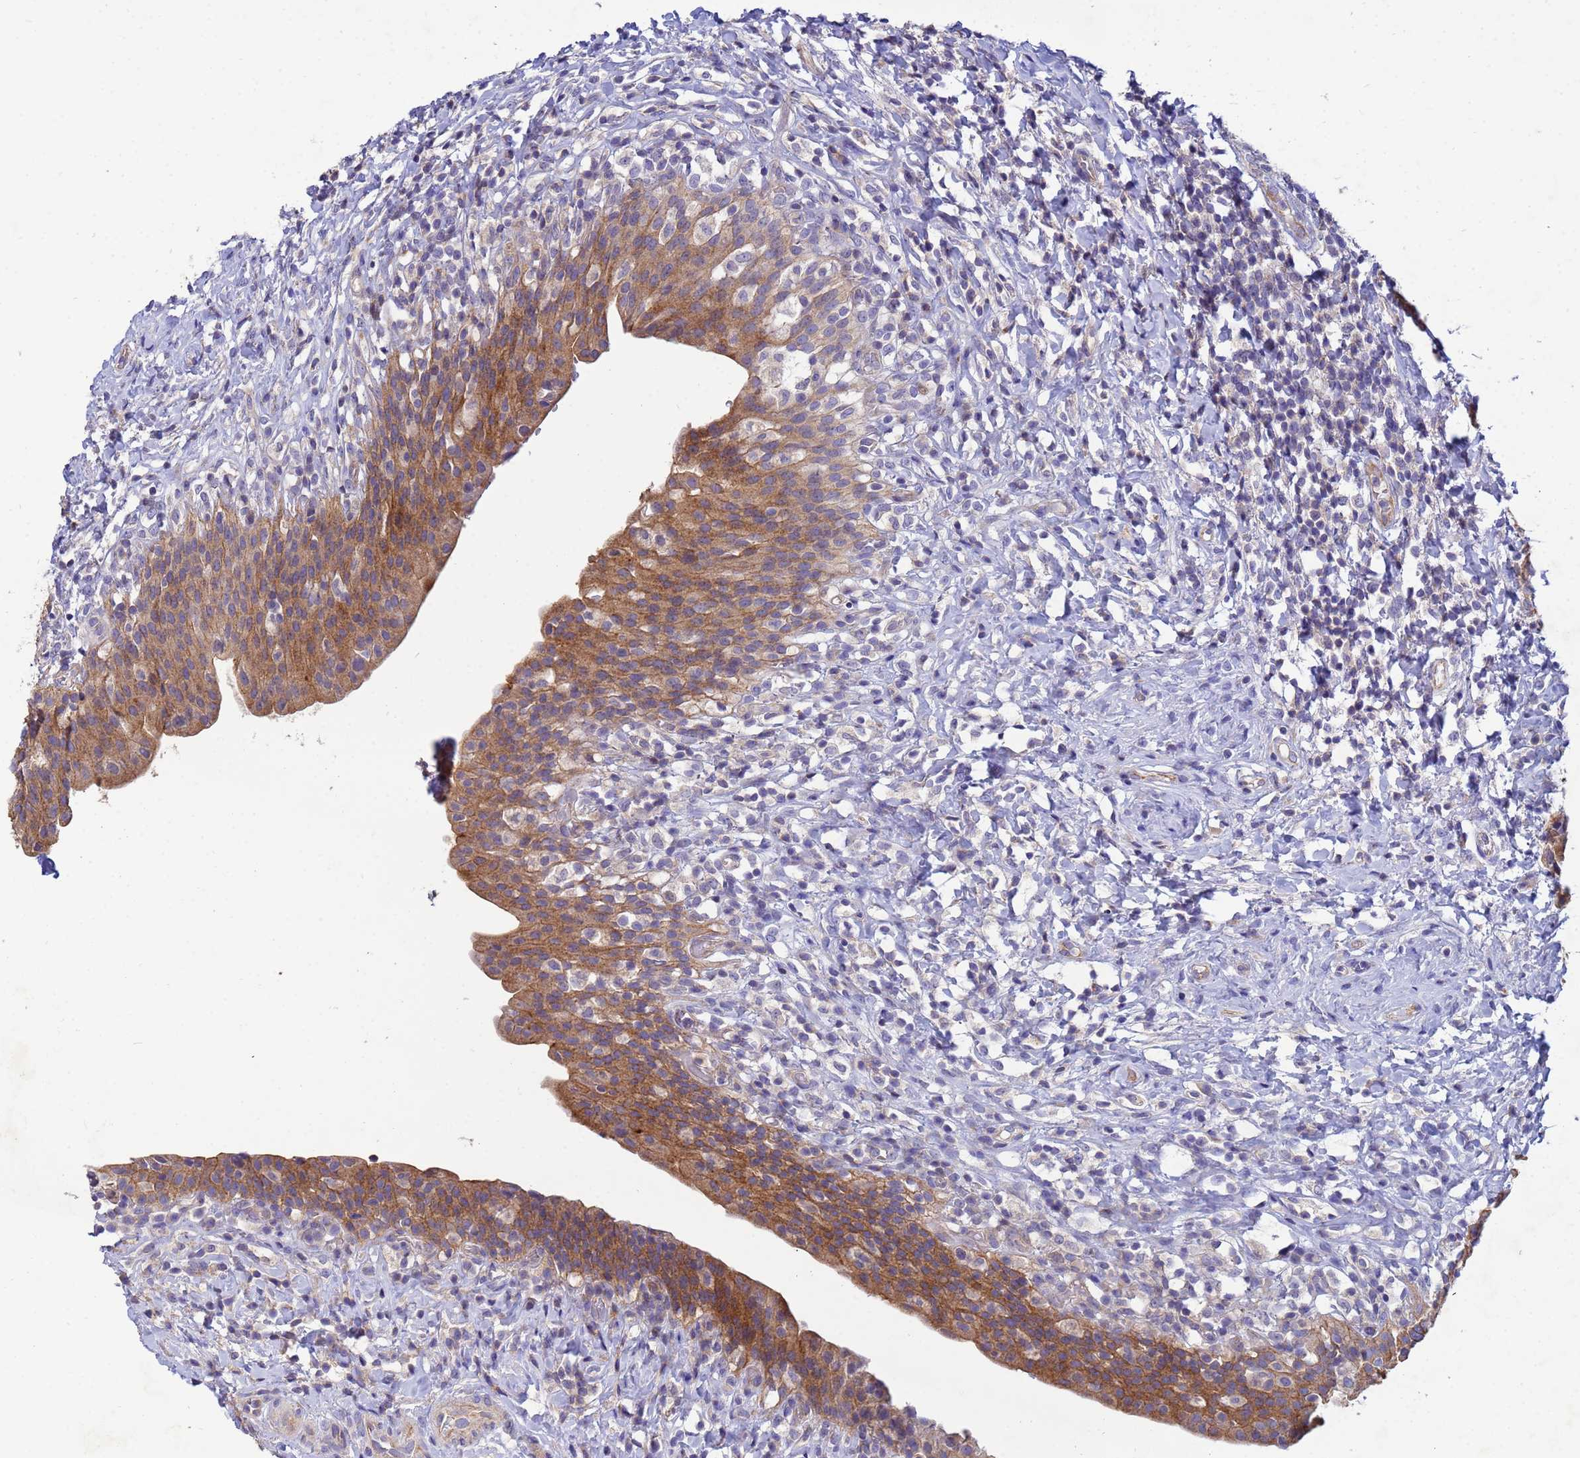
{"staining": {"intensity": "moderate", "quantity": ">75%", "location": "cytoplasmic/membranous"}, "tissue": "urinary bladder", "cell_type": "Urothelial cells", "image_type": "normal", "snomed": [{"axis": "morphology", "description": "Normal tissue, NOS"}, {"axis": "morphology", "description": "Inflammation, NOS"}, {"axis": "topography", "description": "Urinary bladder"}], "caption": "A high-resolution photomicrograph shows immunohistochemistry staining of unremarkable urinary bladder, which displays moderate cytoplasmic/membranous staining in approximately >75% of urothelial cells.", "gene": "CDC34", "patient": {"sex": "male", "age": 64}}